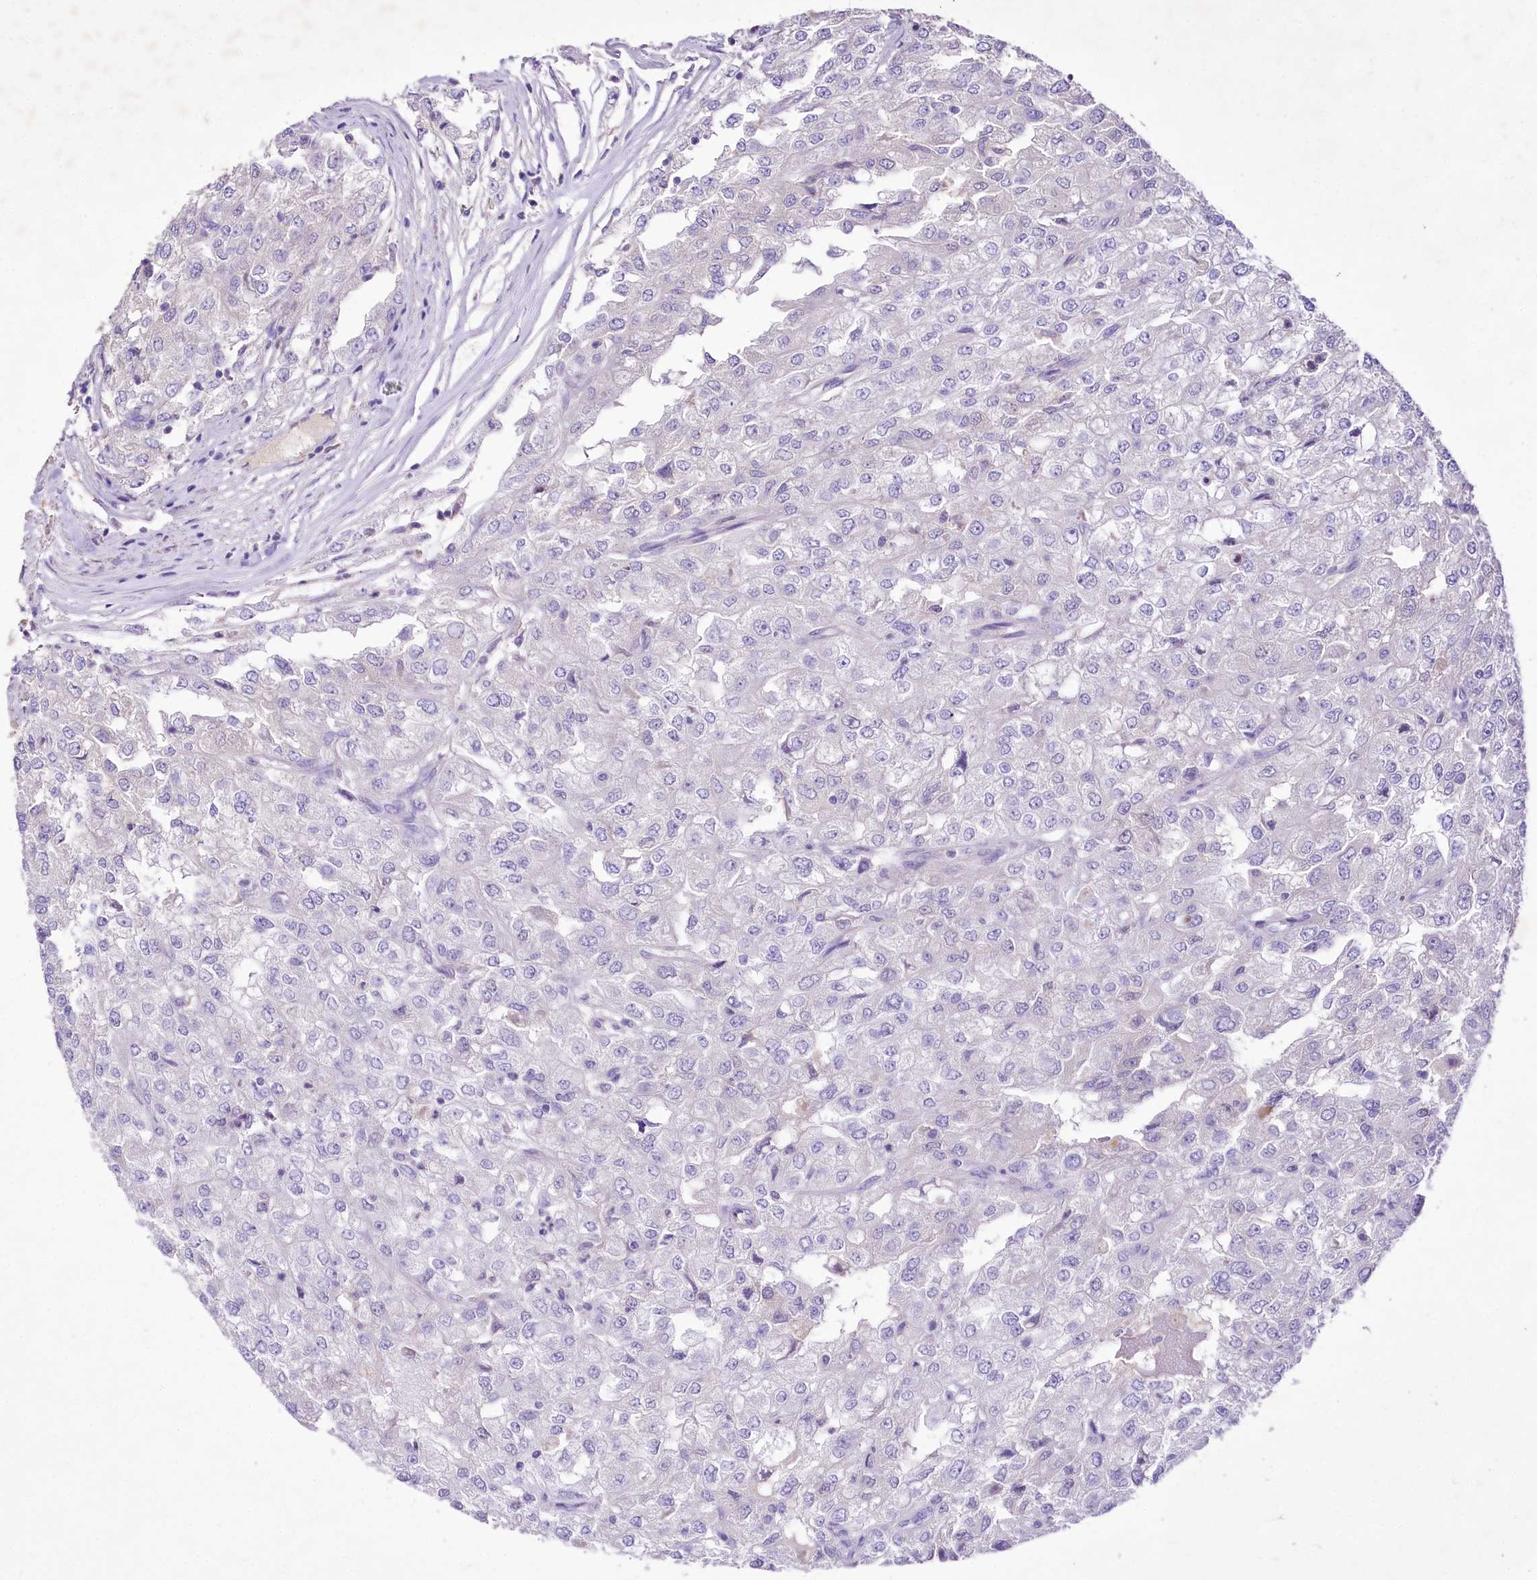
{"staining": {"intensity": "negative", "quantity": "none", "location": "none"}, "tissue": "renal cancer", "cell_type": "Tumor cells", "image_type": "cancer", "snomed": [{"axis": "morphology", "description": "Adenocarcinoma, NOS"}, {"axis": "topography", "description": "Kidney"}], "caption": "Immunohistochemistry (IHC) image of neoplastic tissue: renal cancer (adenocarcinoma) stained with DAB shows no significant protein staining in tumor cells. (DAB immunohistochemistry, high magnification).", "gene": "PCYOX1L", "patient": {"sex": "female", "age": 54}}